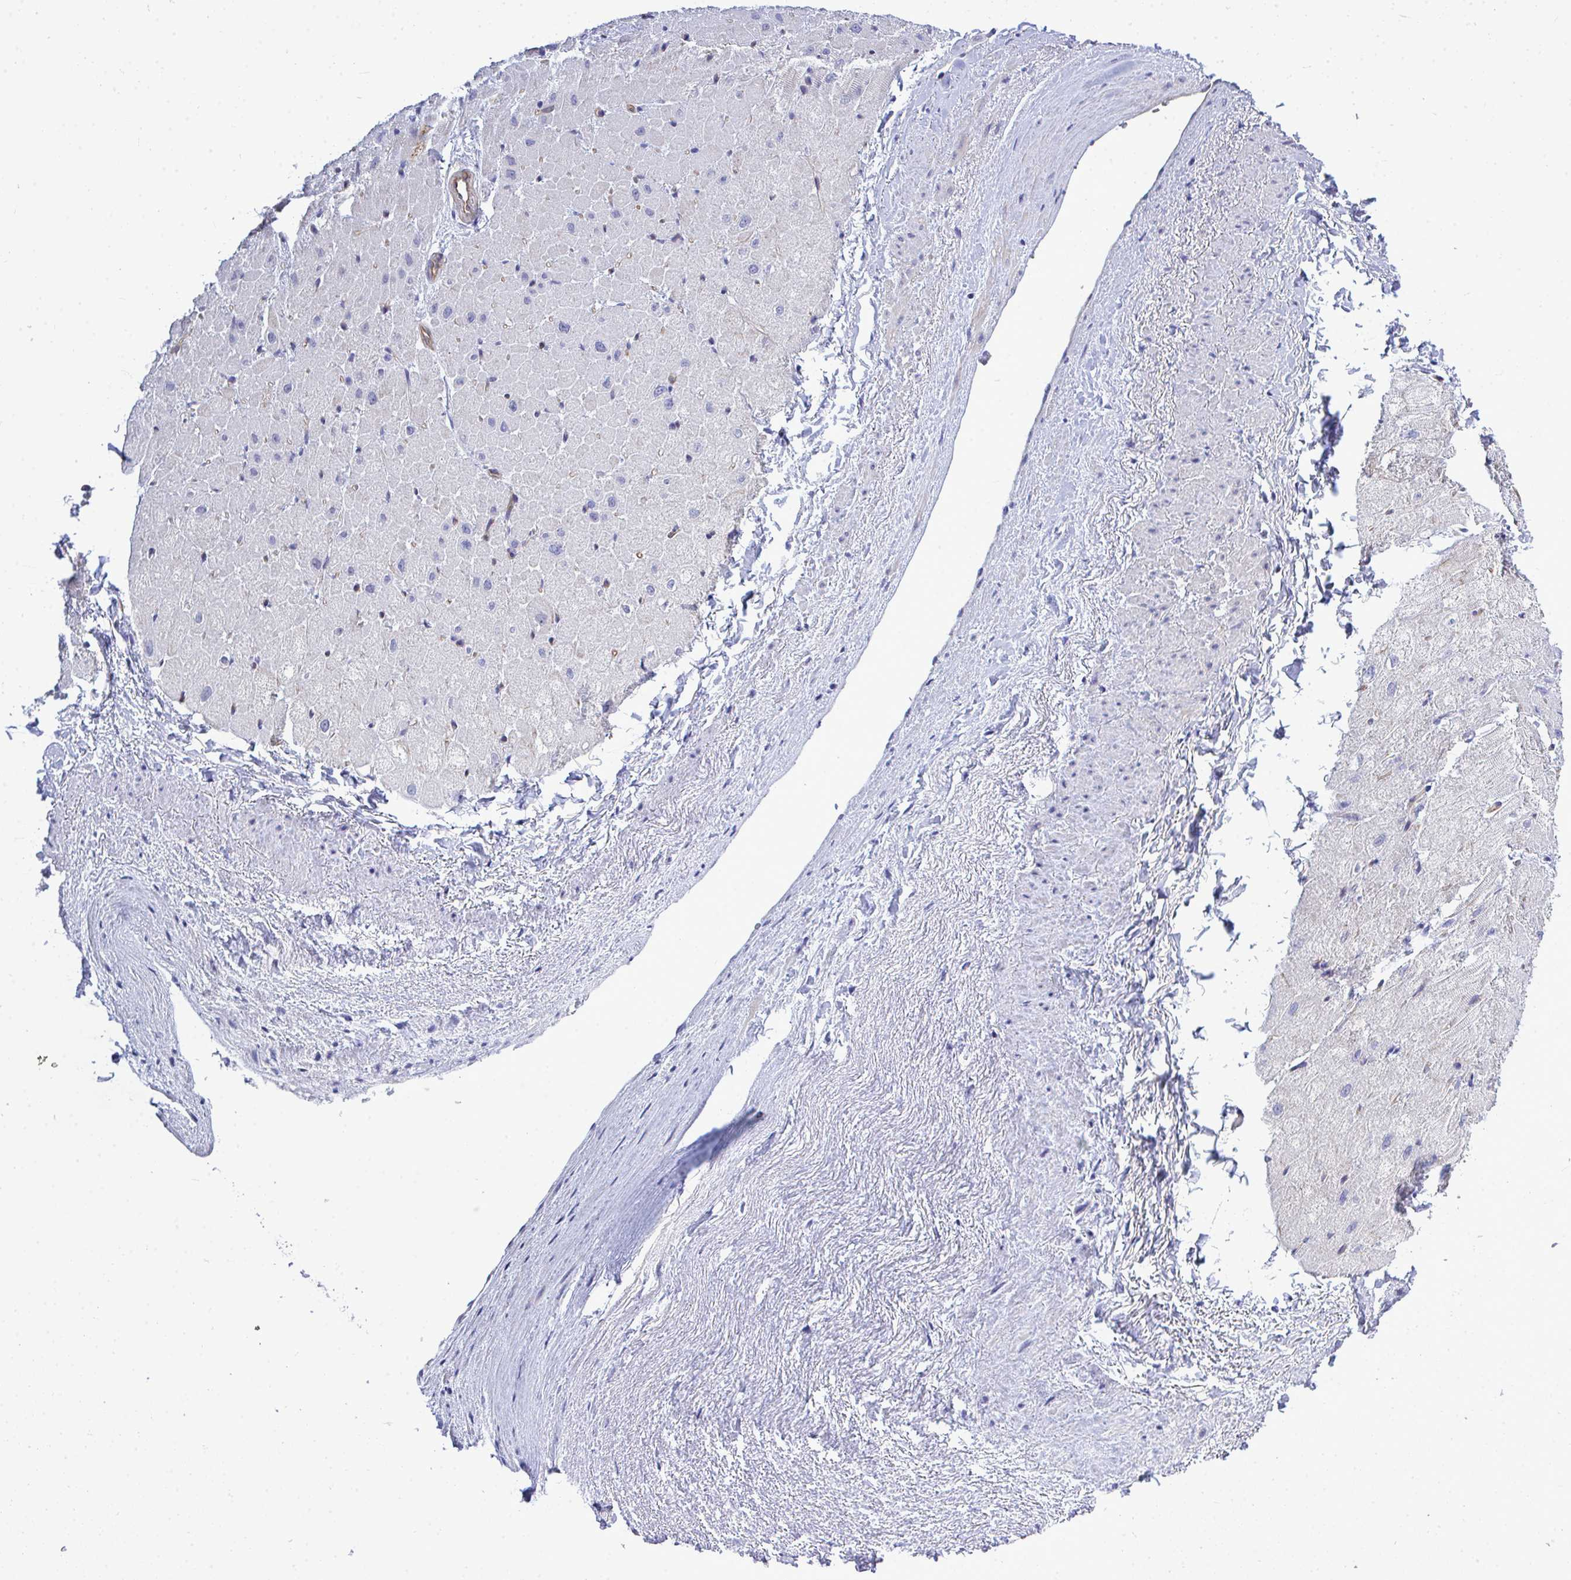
{"staining": {"intensity": "negative", "quantity": "none", "location": "none"}, "tissue": "heart muscle", "cell_type": "Cardiomyocytes", "image_type": "normal", "snomed": [{"axis": "morphology", "description": "Normal tissue, NOS"}, {"axis": "topography", "description": "Heart"}], "caption": "The micrograph exhibits no staining of cardiomyocytes in unremarkable heart muscle.", "gene": "SLC25A51", "patient": {"sex": "male", "age": 62}}